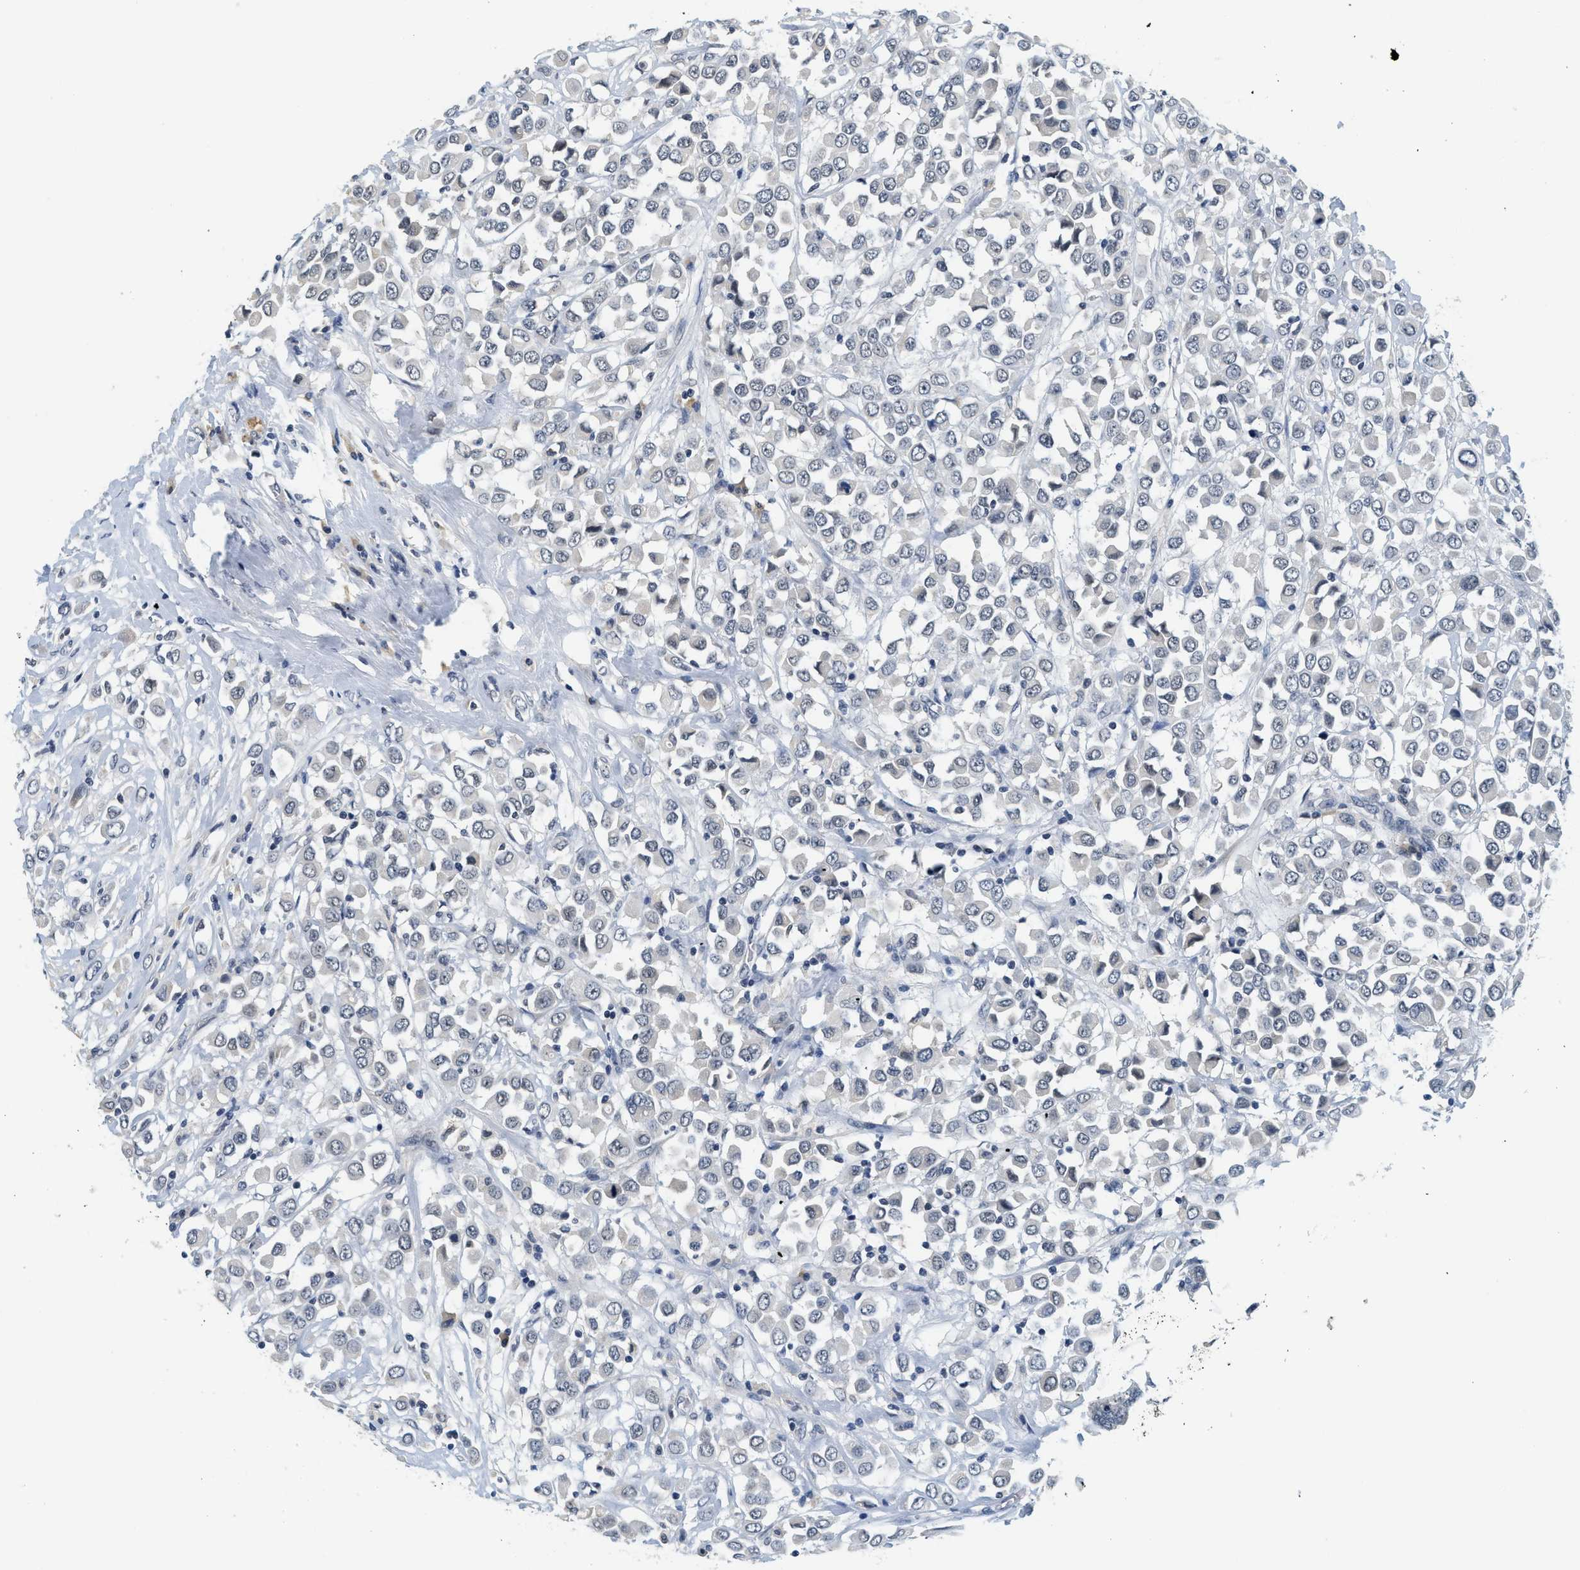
{"staining": {"intensity": "negative", "quantity": "none", "location": "none"}, "tissue": "breast cancer", "cell_type": "Tumor cells", "image_type": "cancer", "snomed": [{"axis": "morphology", "description": "Duct carcinoma"}, {"axis": "topography", "description": "Breast"}], "caption": "Micrograph shows no significant protein positivity in tumor cells of breast cancer.", "gene": "MZF1", "patient": {"sex": "female", "age": 61}}